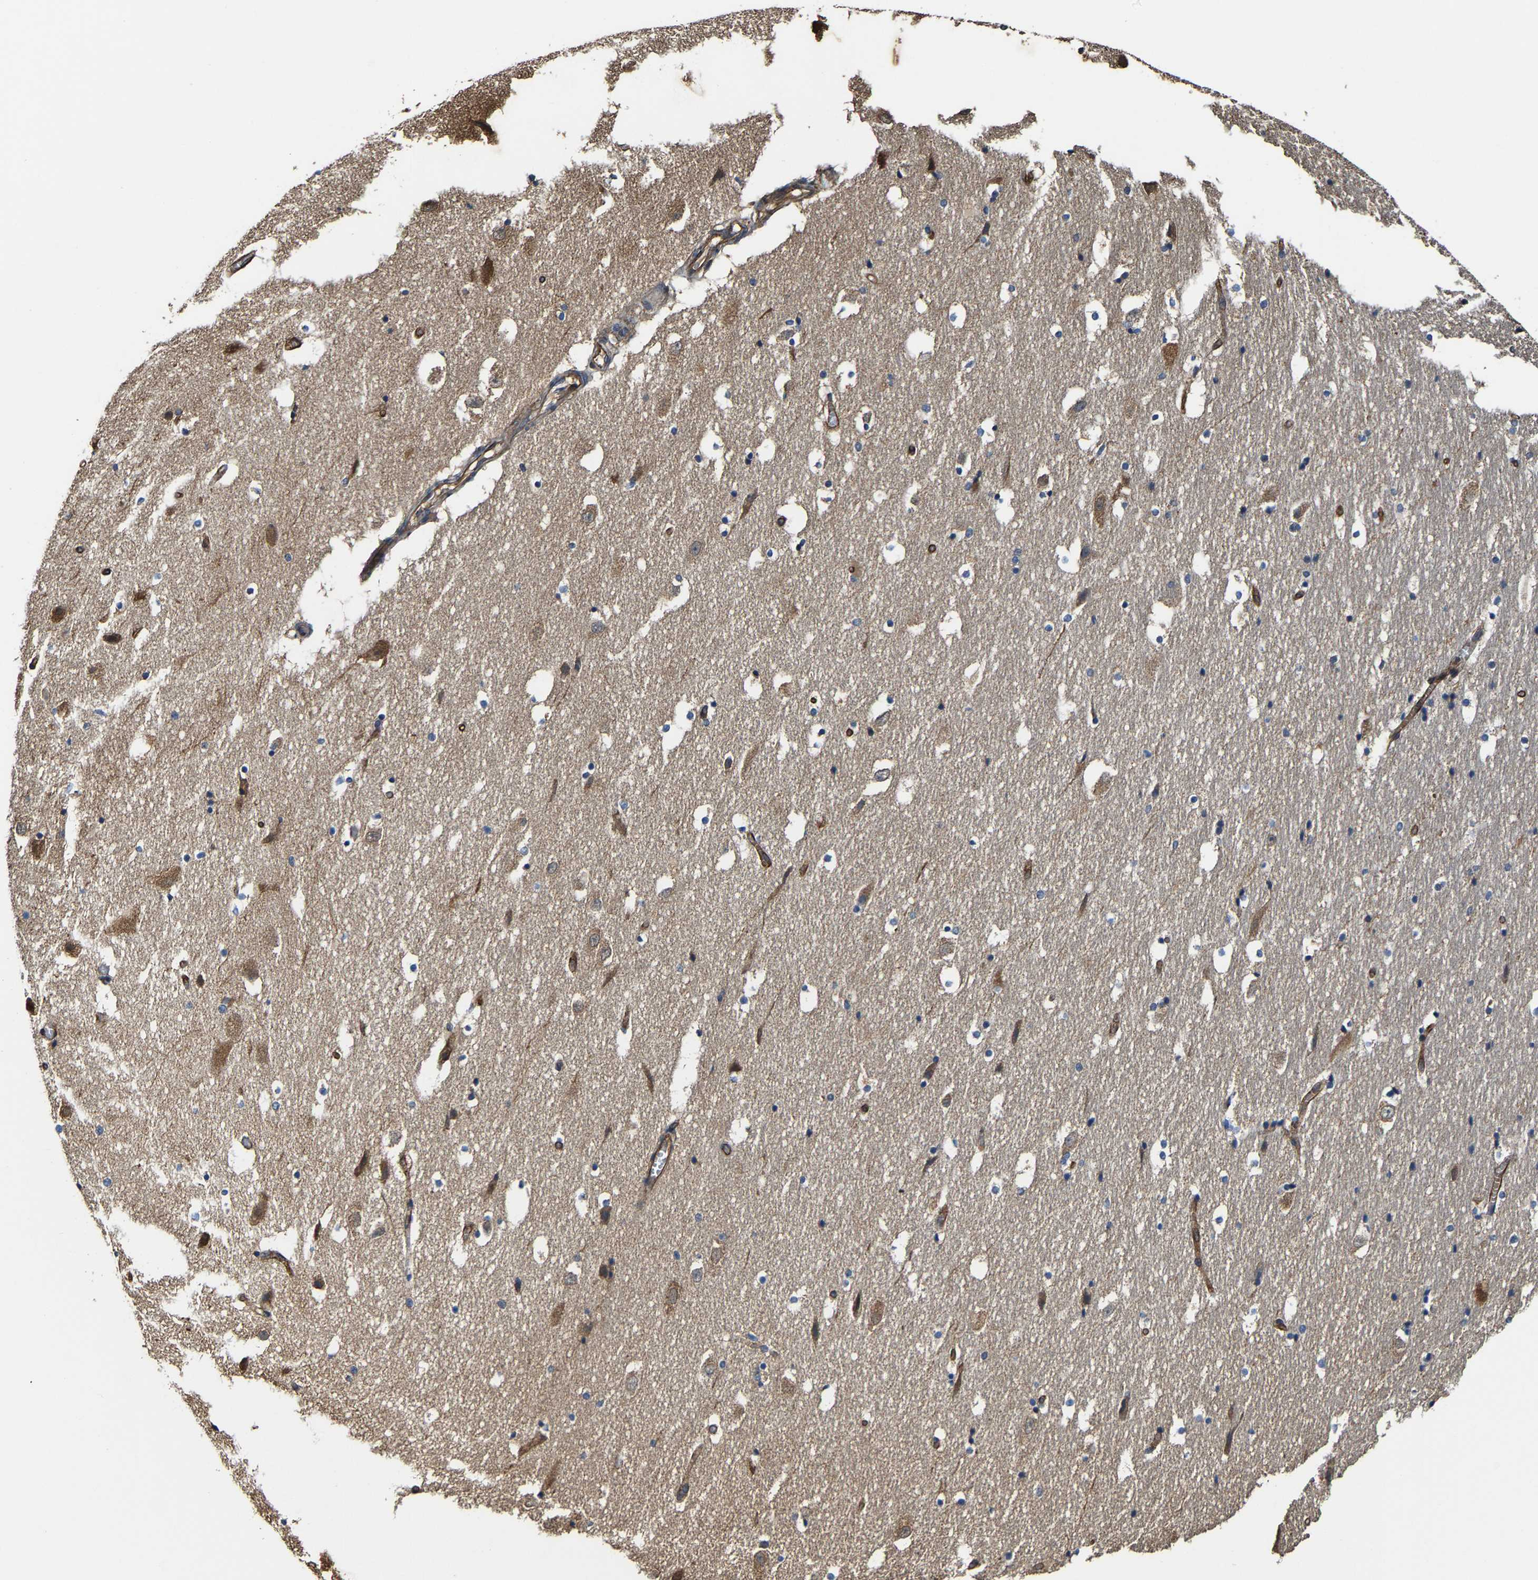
{"staining": {"intensity": "moderate", "quantity": "<25%", "location": "cytoplasmic/membranous"}, "tissue": "hippocampus", "cell_type": "Glial cells", "image_type": "normal", "snomed": [{"axis": "morphology", "description": "Normal tissue, NOS"}, {"axis": "topography", "description": "Hippocampus"}], "caption": "A histopathology image of human hippocampus stained for a protein shows moderate cytoplasmic/membranous brown staining in glial cells. The protein is stained brown, and the nuclei are stained in blue (DAB (3,3'-diaminobenzidine) IHC with brightfield microscopy, high magnification).", "gene": "GFRA3", "patient": {"sex": "male", "age": 45}}